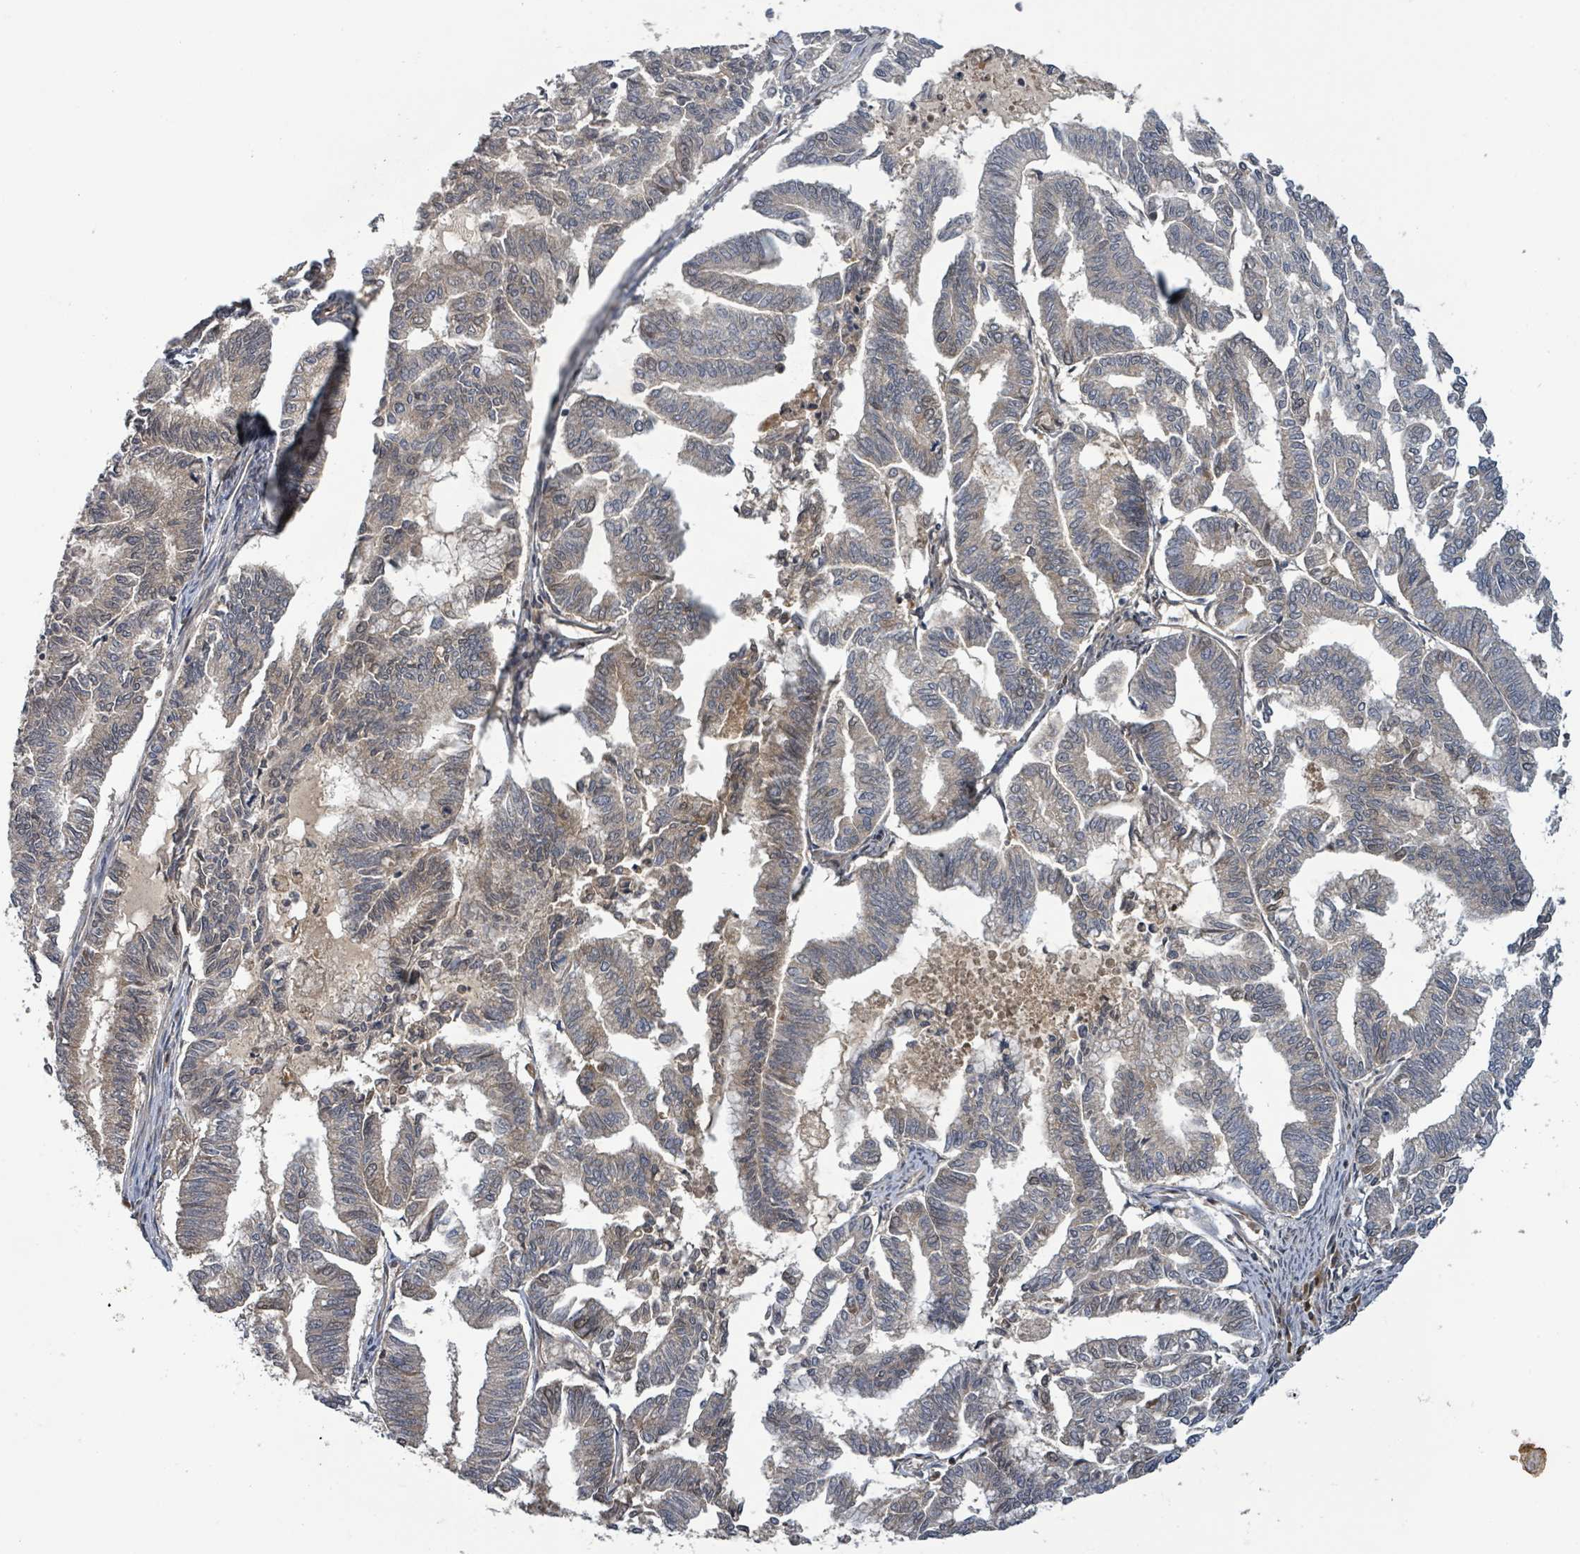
{"staining": {"intensity": "weak", "quantity": "<25%", "location": "cytoplasmic/membranous"}, "tissue": "endometrial cancer", "cell_type": "Tumor cells", "image_type": "cancer", "snomed": [{"axis": "morphology", "description": "Adenocarcinoma, NOS"}, {"axis": "topography", "description": "Endometrium"}], "caption": "Photomicrograph shows no protein expression in tumor cells of endometrial adenocarcinoma tissue.", "gene": "ITGA11", "patient": {"sex": "female", "age": 79}}